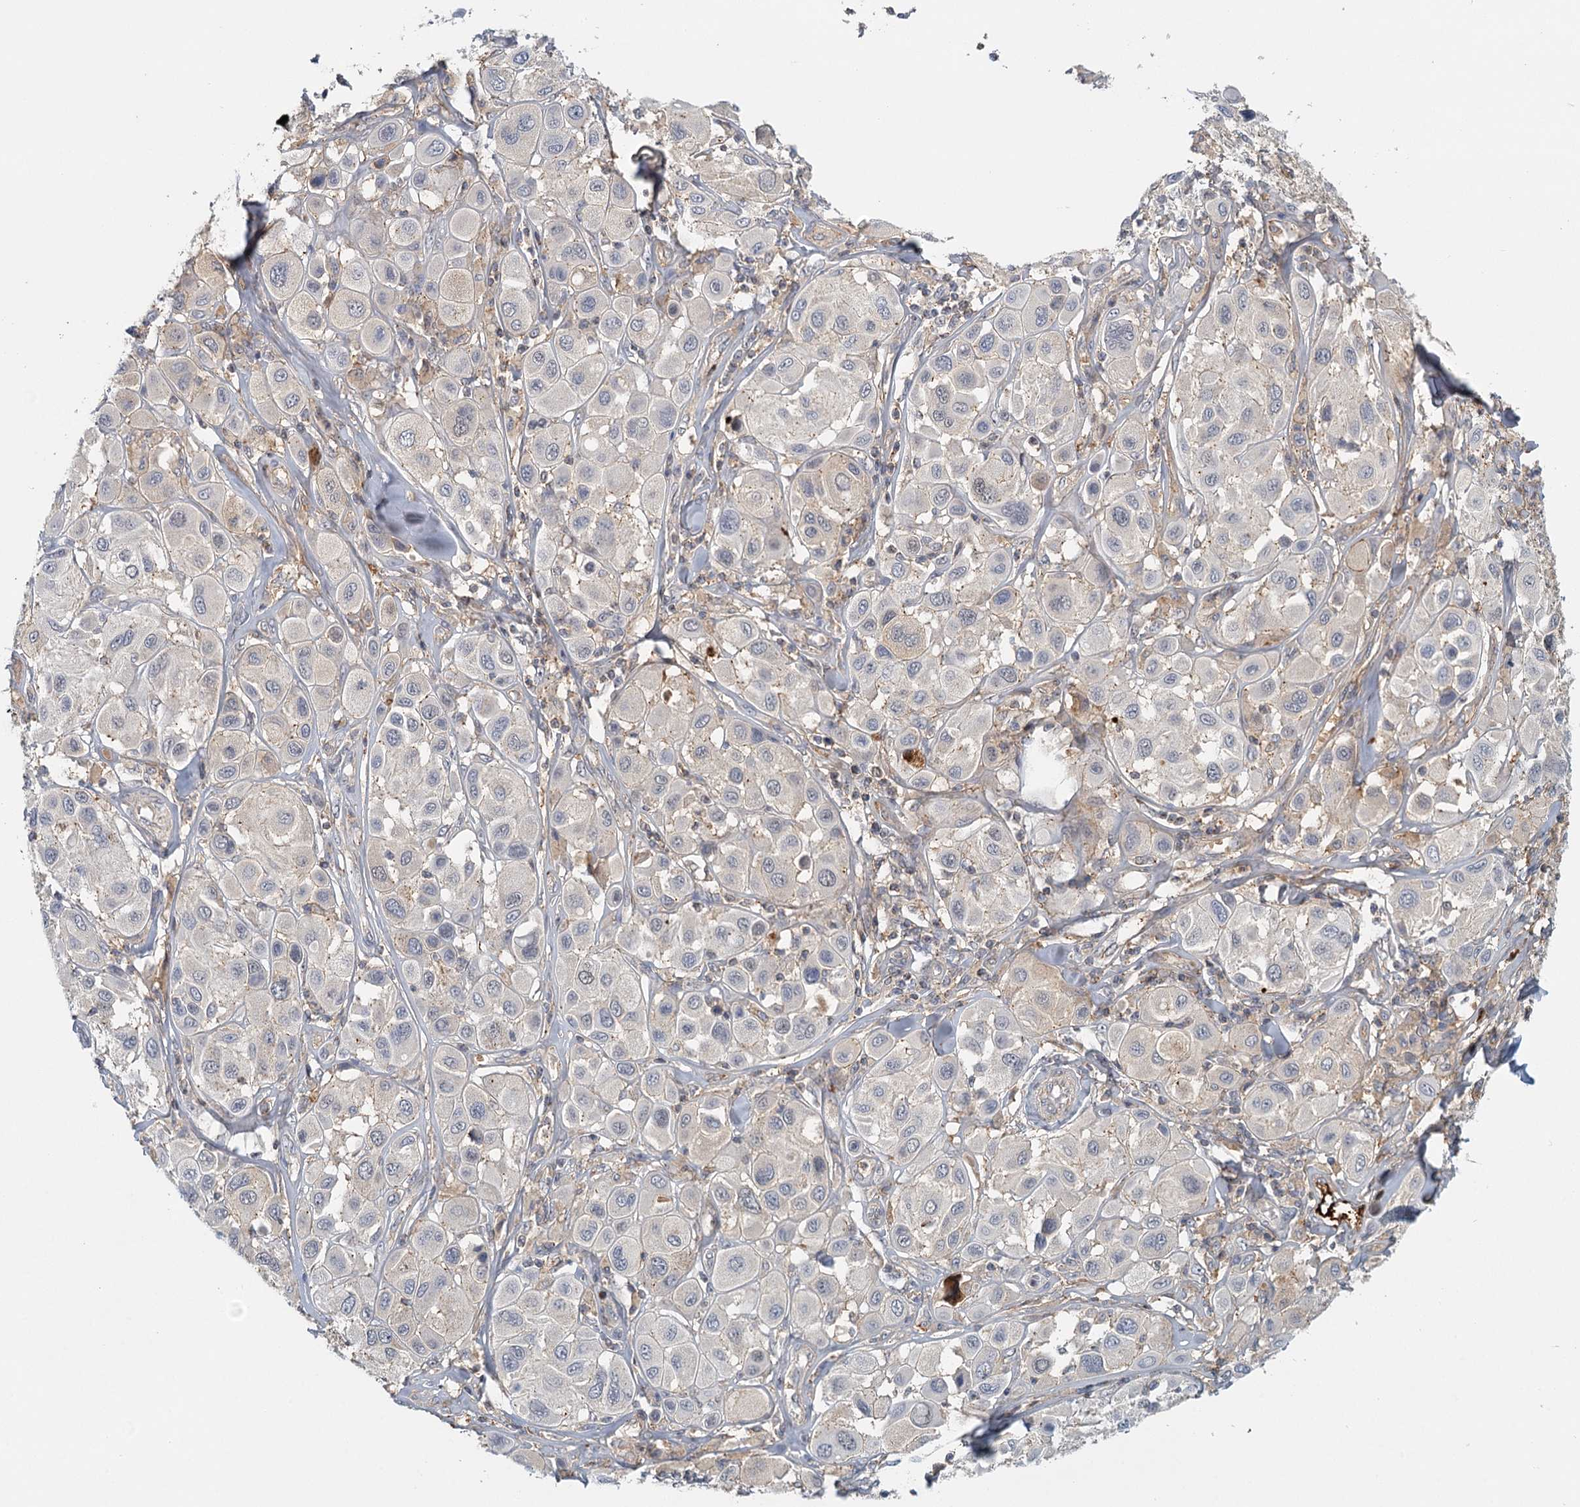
{"staining": {"intensity": "negative", "quantity": "none", "location": "none"}, "tissue": "melanoma", "cell_type": "Tumor cells", "image_type": "cancer", "snomed": [{"axis": "morphology", "description": "Malignant melanoma, Metastatic site"}, {"axis": "topography", "description": "Skin"}], "caption": "High power microscopy photomicrograph of an IHC micrograph of melanoma, revealing no significant staining in tumor cells.", "gene": "GPATCH11", "patient": {"sex": "male", "age": 41}}